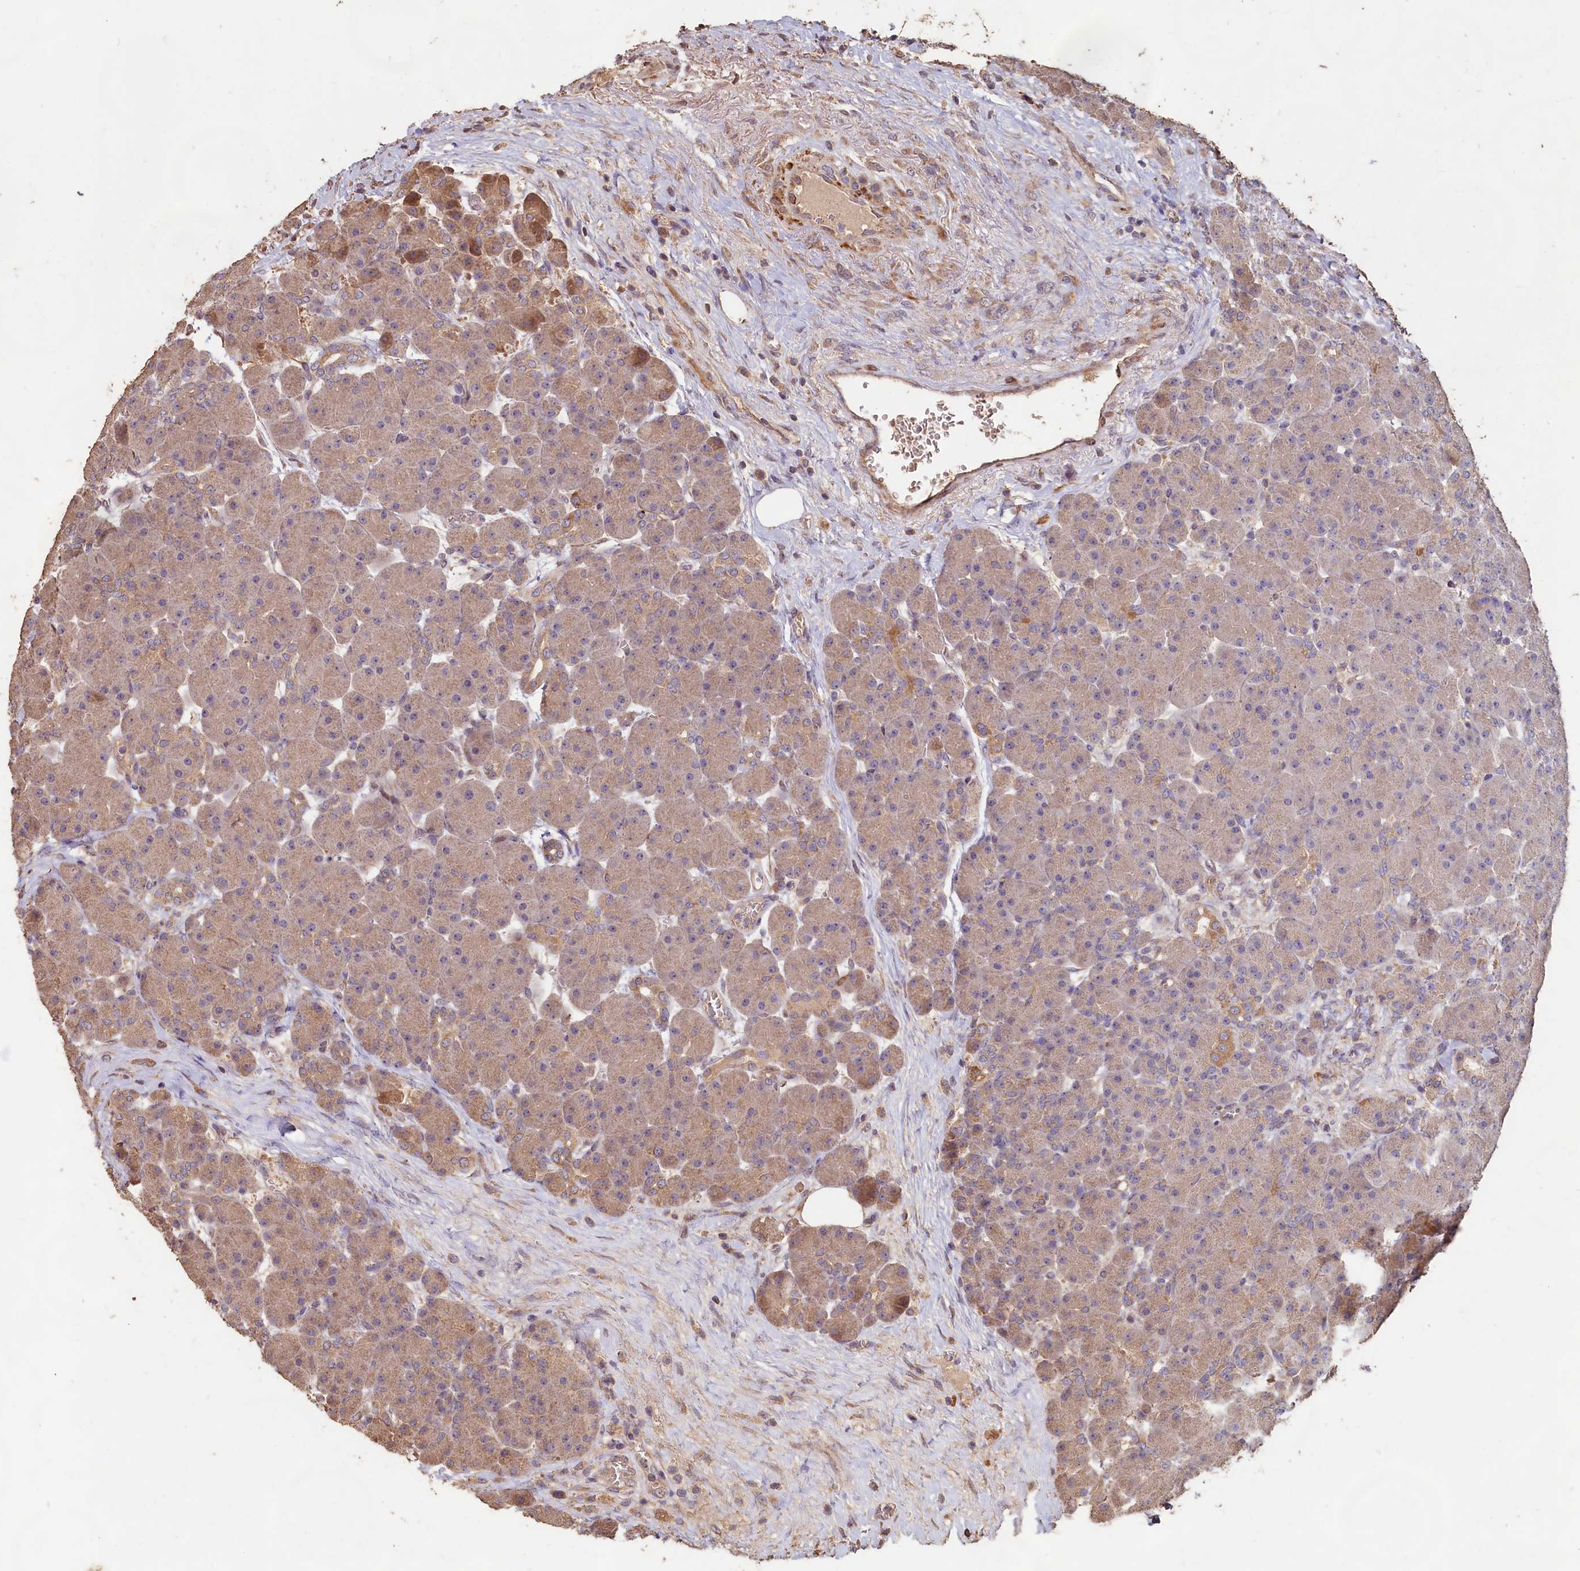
{"staining": {"intensity": "moderate", "quantity": "25%-75%", "location": "cytoplasmic/membranous"}, "tissue": "pancreas", "cell_type": "Exocrine glandular cells", "image_type": "normal", "snomed": [{"axis": "morphology", "description": "Normal tissue, NOS"}, {"axis": "topography", "description": "Pancreas"}], "caption": "Protein expression analysis of benign human pancreas reveals moderate cytoplasmic/membranous staining in approximately 25%-75% of exocrine glandular cells. Ihc stains the protein of interest in brown and the nuclei are stained blue.", "gene": "FUNDC1", "patient": {"sex": "male", "age": 66}}